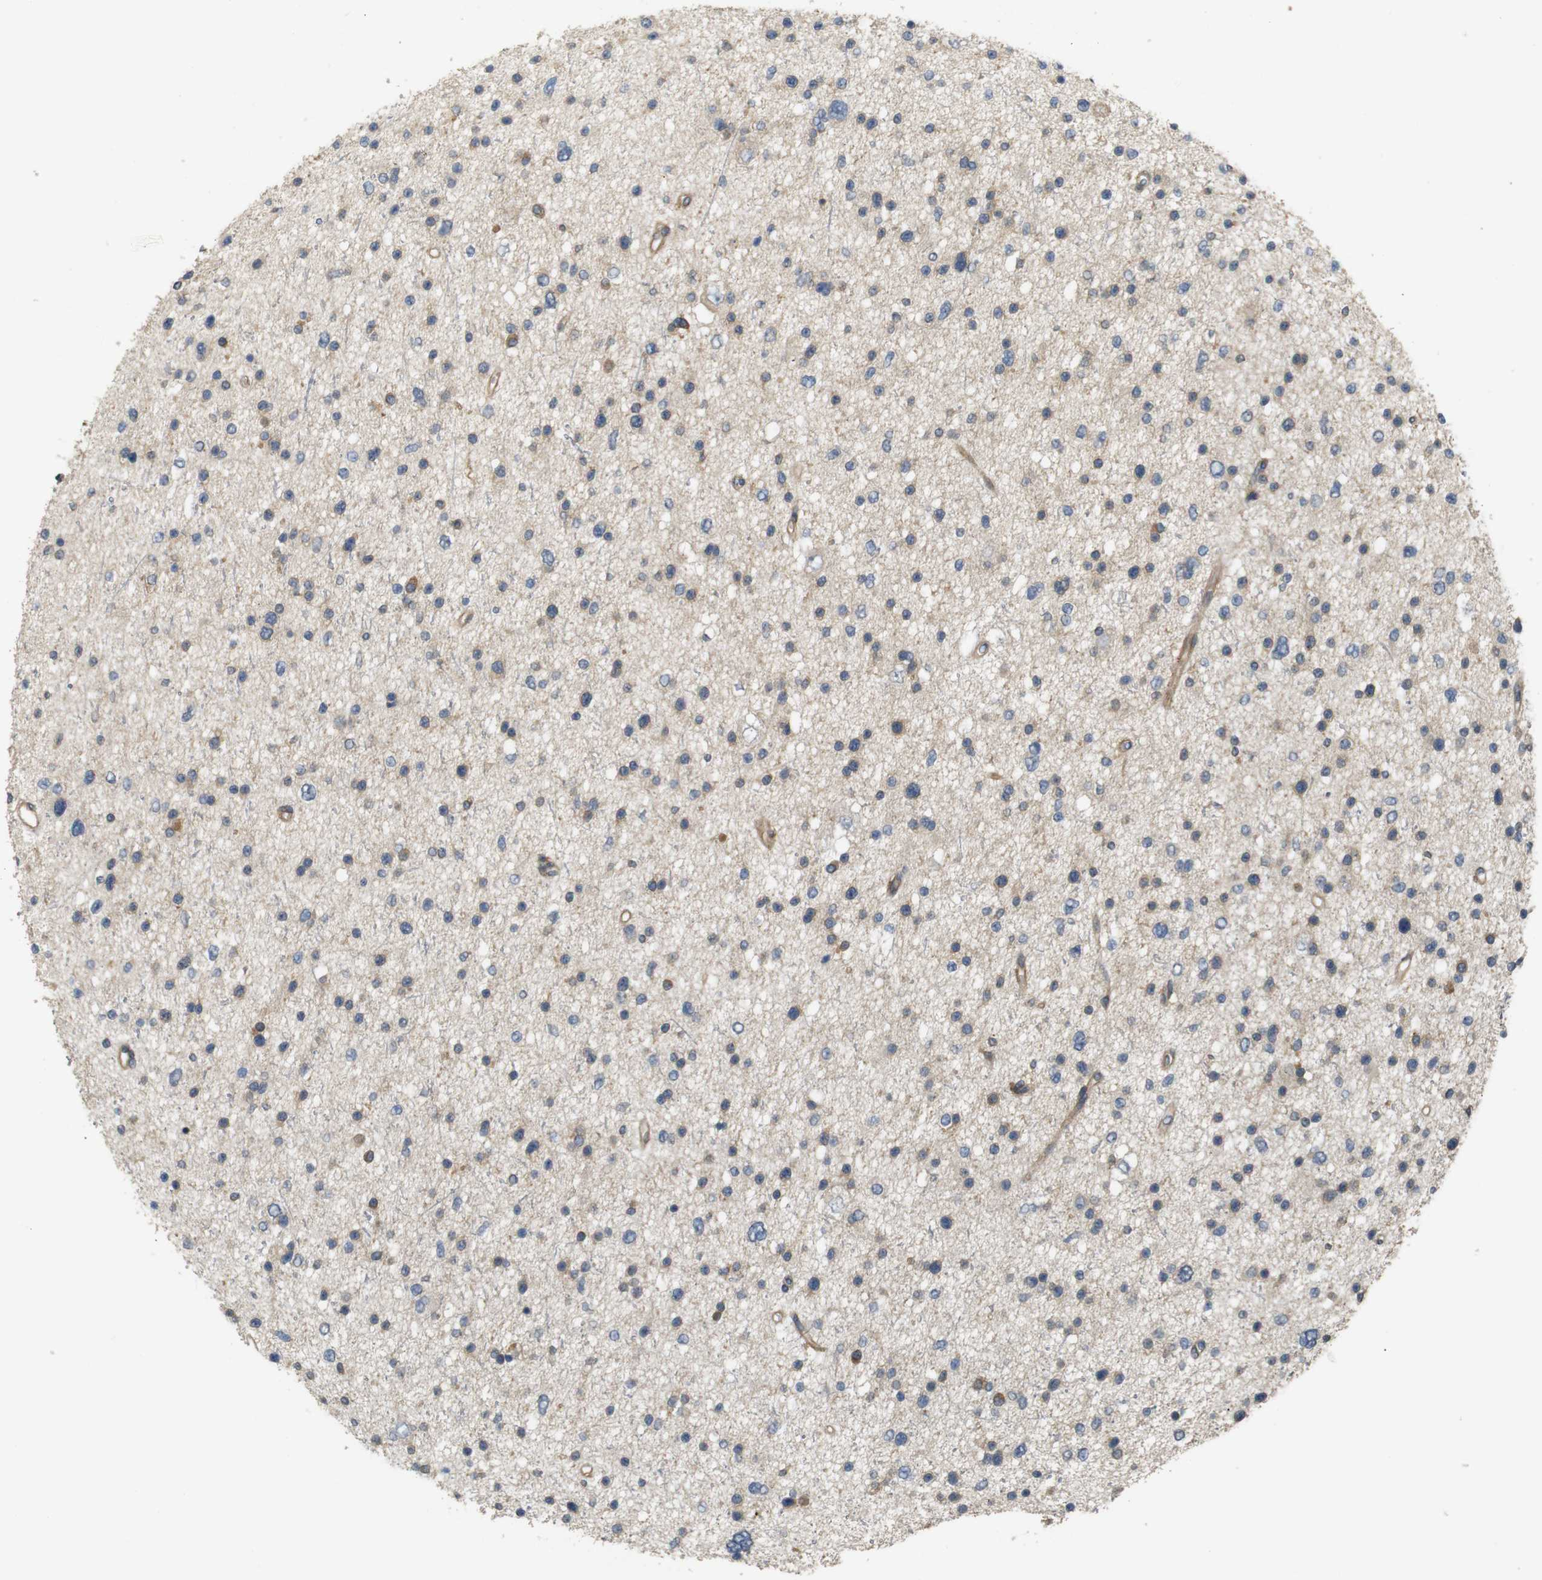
{"staining": {"intensity": "weak", "quantity": "<25%", "location": "cytoplasmic/membranous"}, "tissue": "glioma", "cell_type": "Tumor cells", "image_type": "cancer", "snomed": [{"axis": "morphology", "description": "Glioma, malignant, Low grade"}, {"axis": "topography", "description": "Brain"}], "caption": "High magnification brightfield microscopy of glioma stained with DAB (3,3'-diaminobenzidine) (brown) and counterstained with hematoxylin (blue): tumor cells show no significant expression.", "gene": "KSR1", "patient": {"sex": "female", "age": 37}}